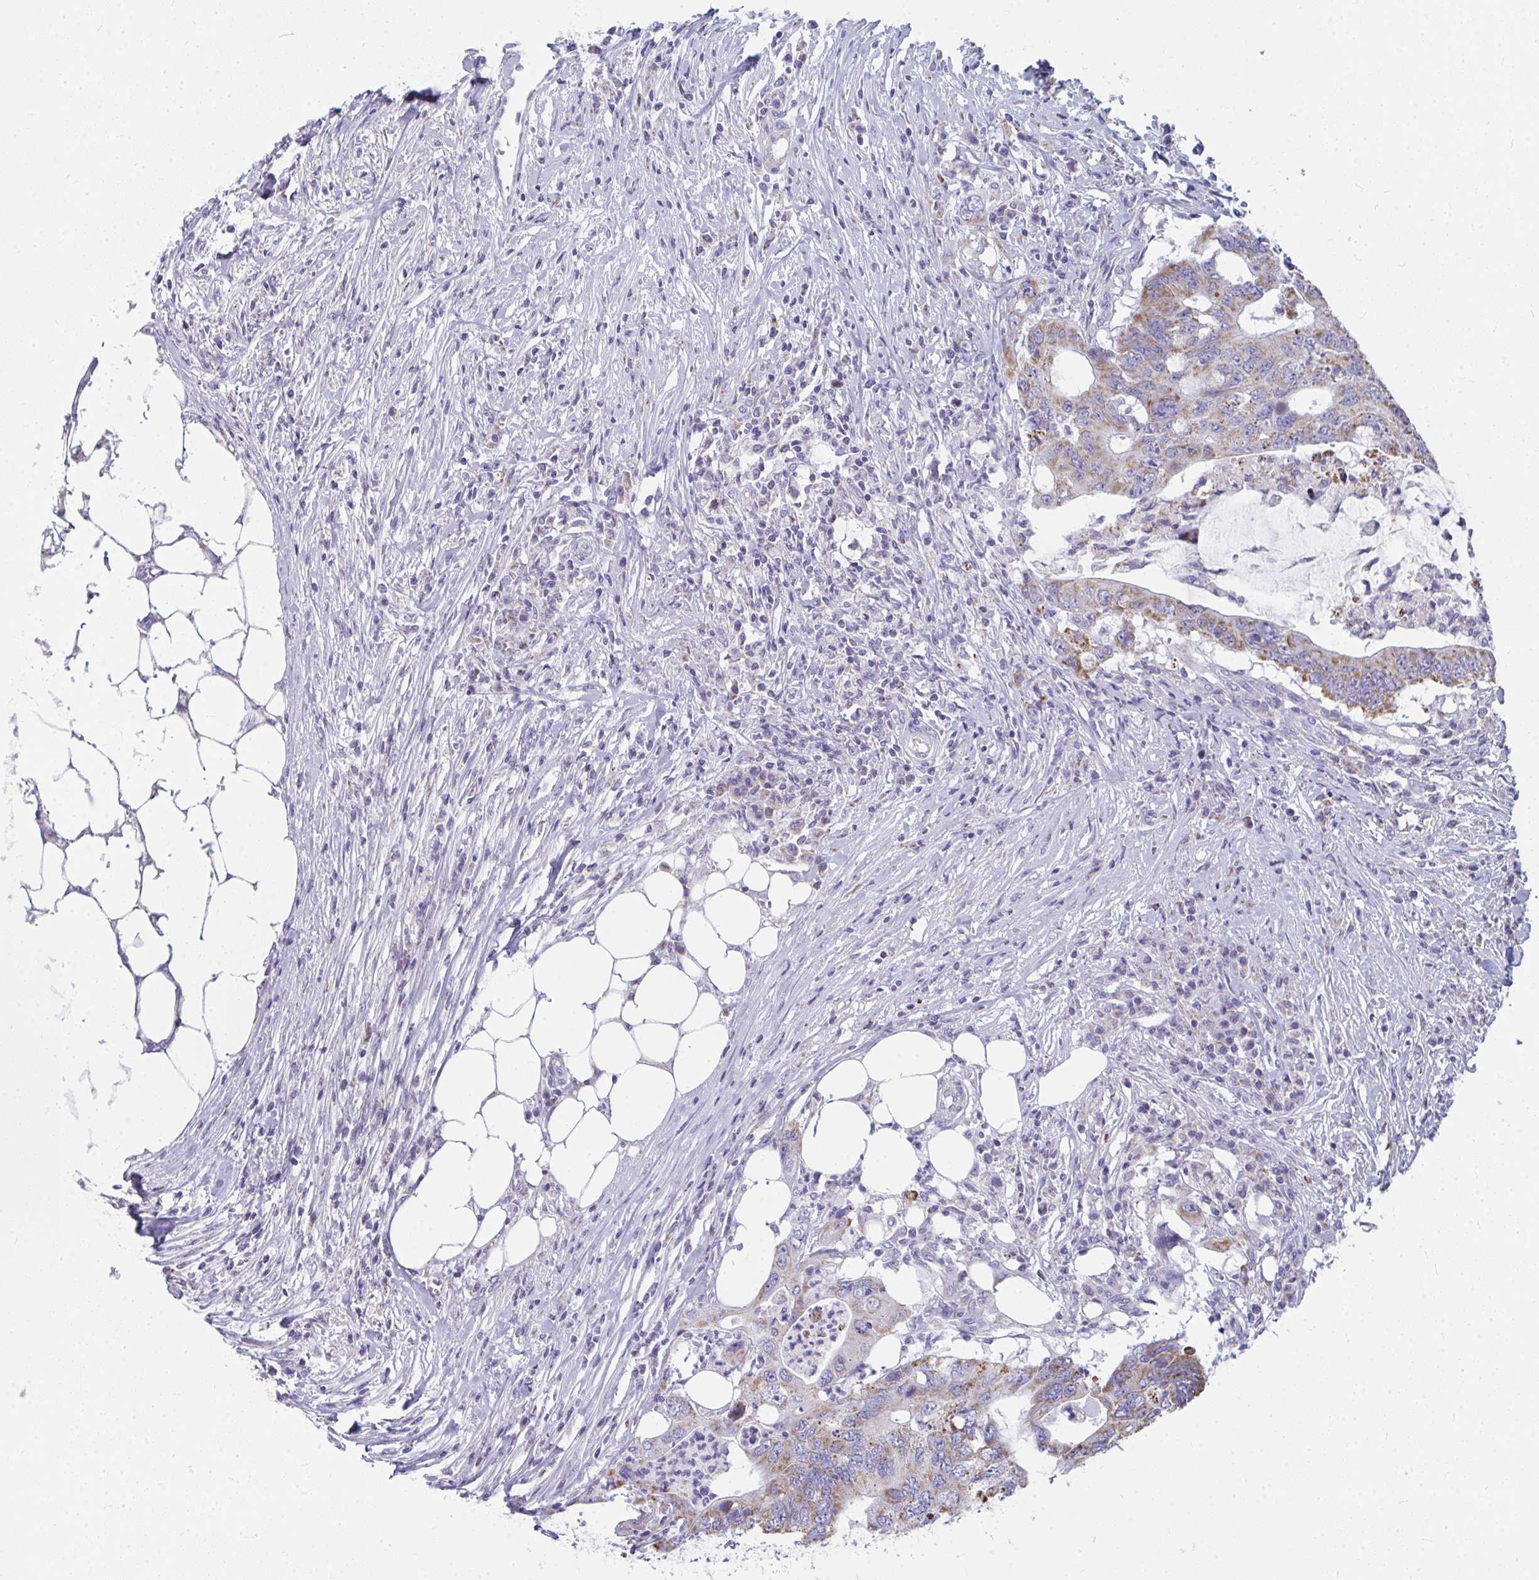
{"staining": {"intensity": "moderate", "quantity": "25%-75%", "location": "cytoplasmic/membranous"}, "tissue": "colorectal cancer", "cell_type": "Tumor cells", "image_type": "cancer", "snomed": [{"axis": "morphology", "description": "Adenocarcinoma, NOS"}, {"axis": "topography", "description": "Colon"}], "caption": "Moderate cytoplasmic/membranous protein expression is appreciated in approximately 25%-75% of tumor cells in adenocarcinoma (colorectal).", "gene": "SLC6A1", "patient": {"sex": "male", "age": 71}}